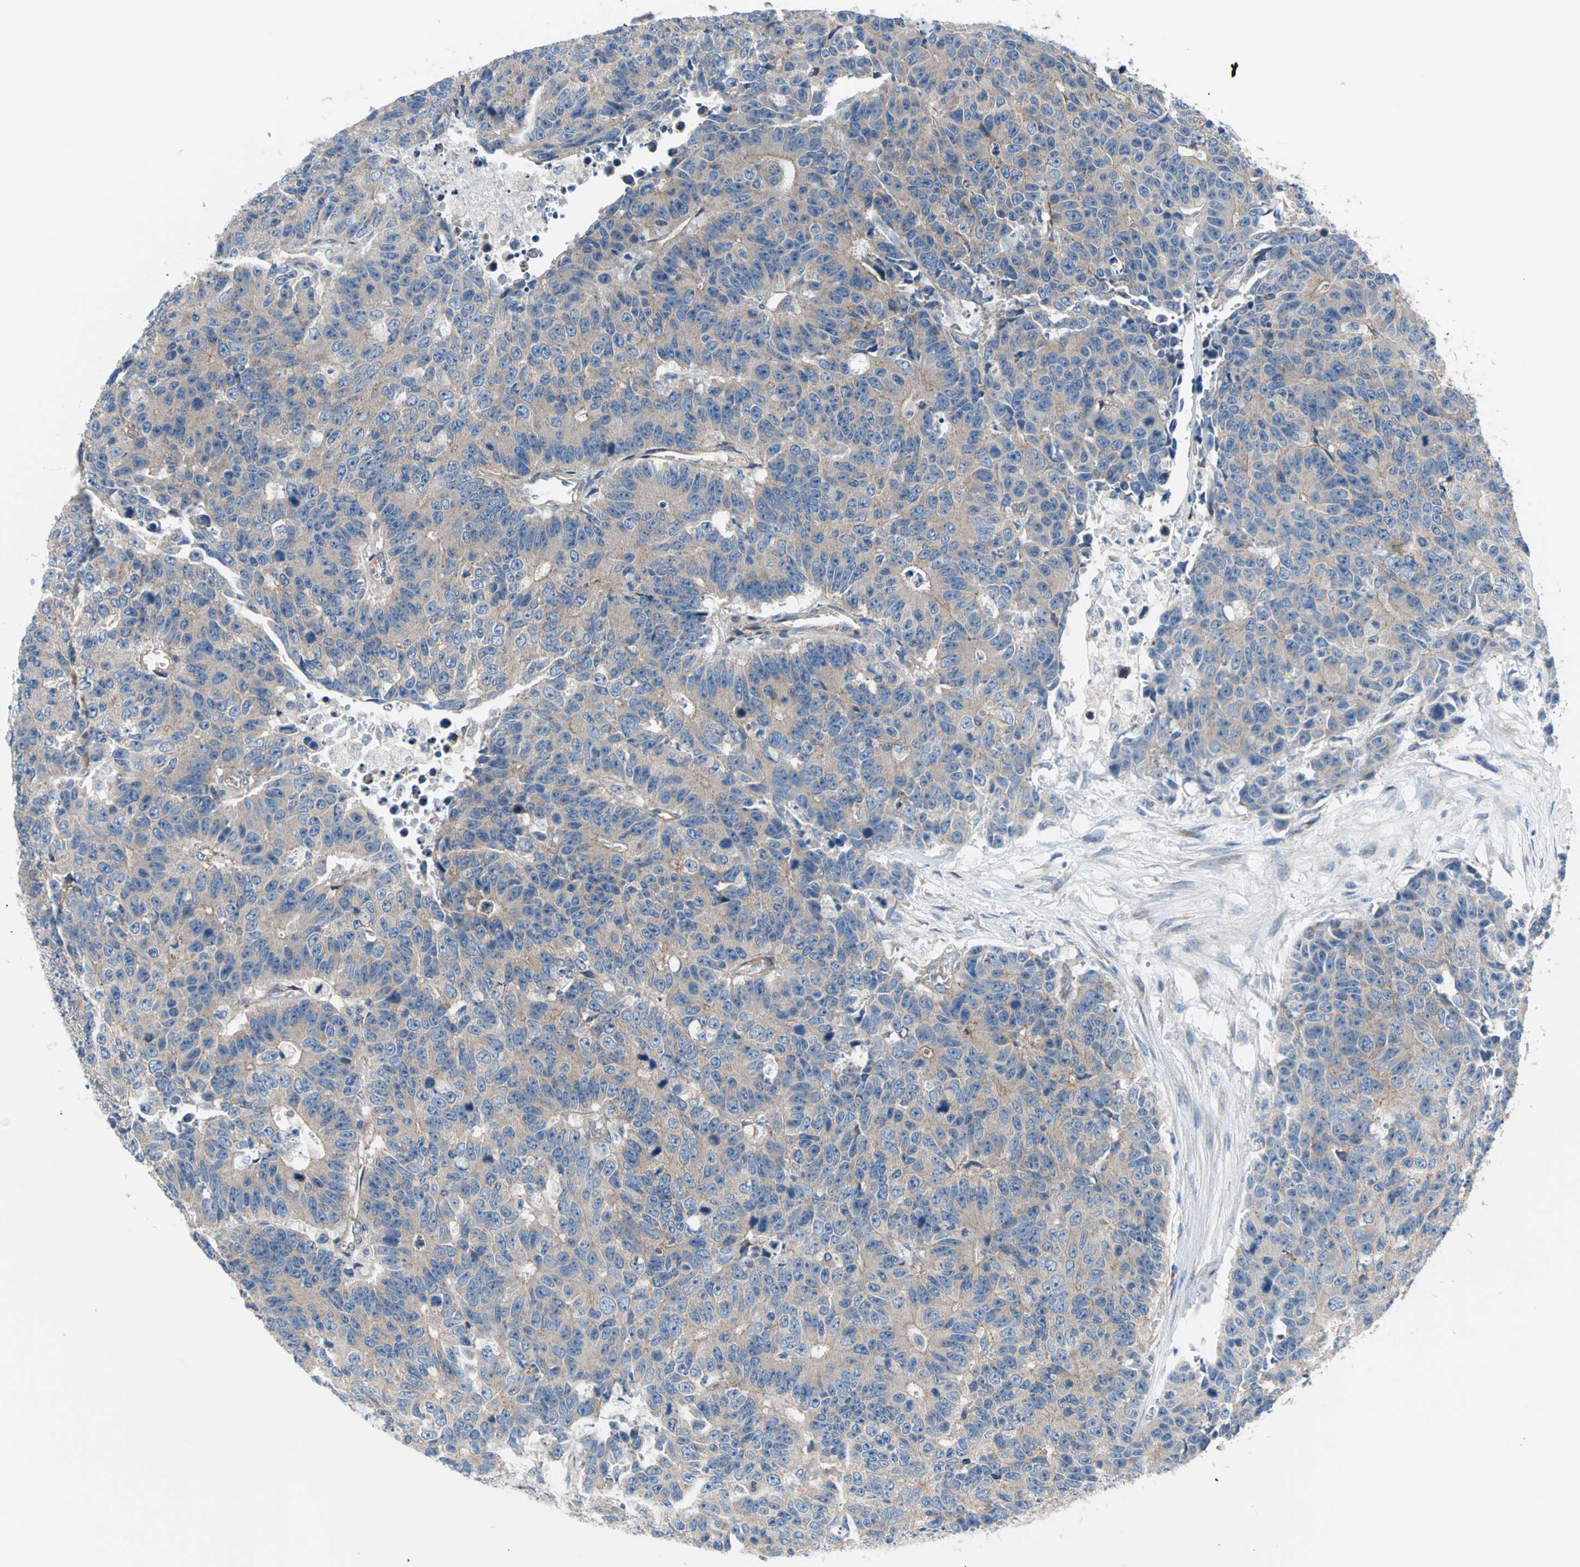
{"staining": {"intensity": "weak", "quantity": ">75%", "location": "cytoplasmic/membranous"}, "tissue": "colorectal cancer", "cell_type": "Tumor cells", "image_type": "cancer", "snomed": [{"axis": "morphology", "description": "Adenocarcinoma, NOS"}, {"axis": "topography", "description": "Colon"}], "caption": "Brown immunohistochemical staining in human colorectal cancer (adenocarcinoma) exhibits weak cytoplasmic/membranous expression in about >75% of tumor cells.", "gene": "PDE8A", "patient": {"sex": "female", "age": 86}}